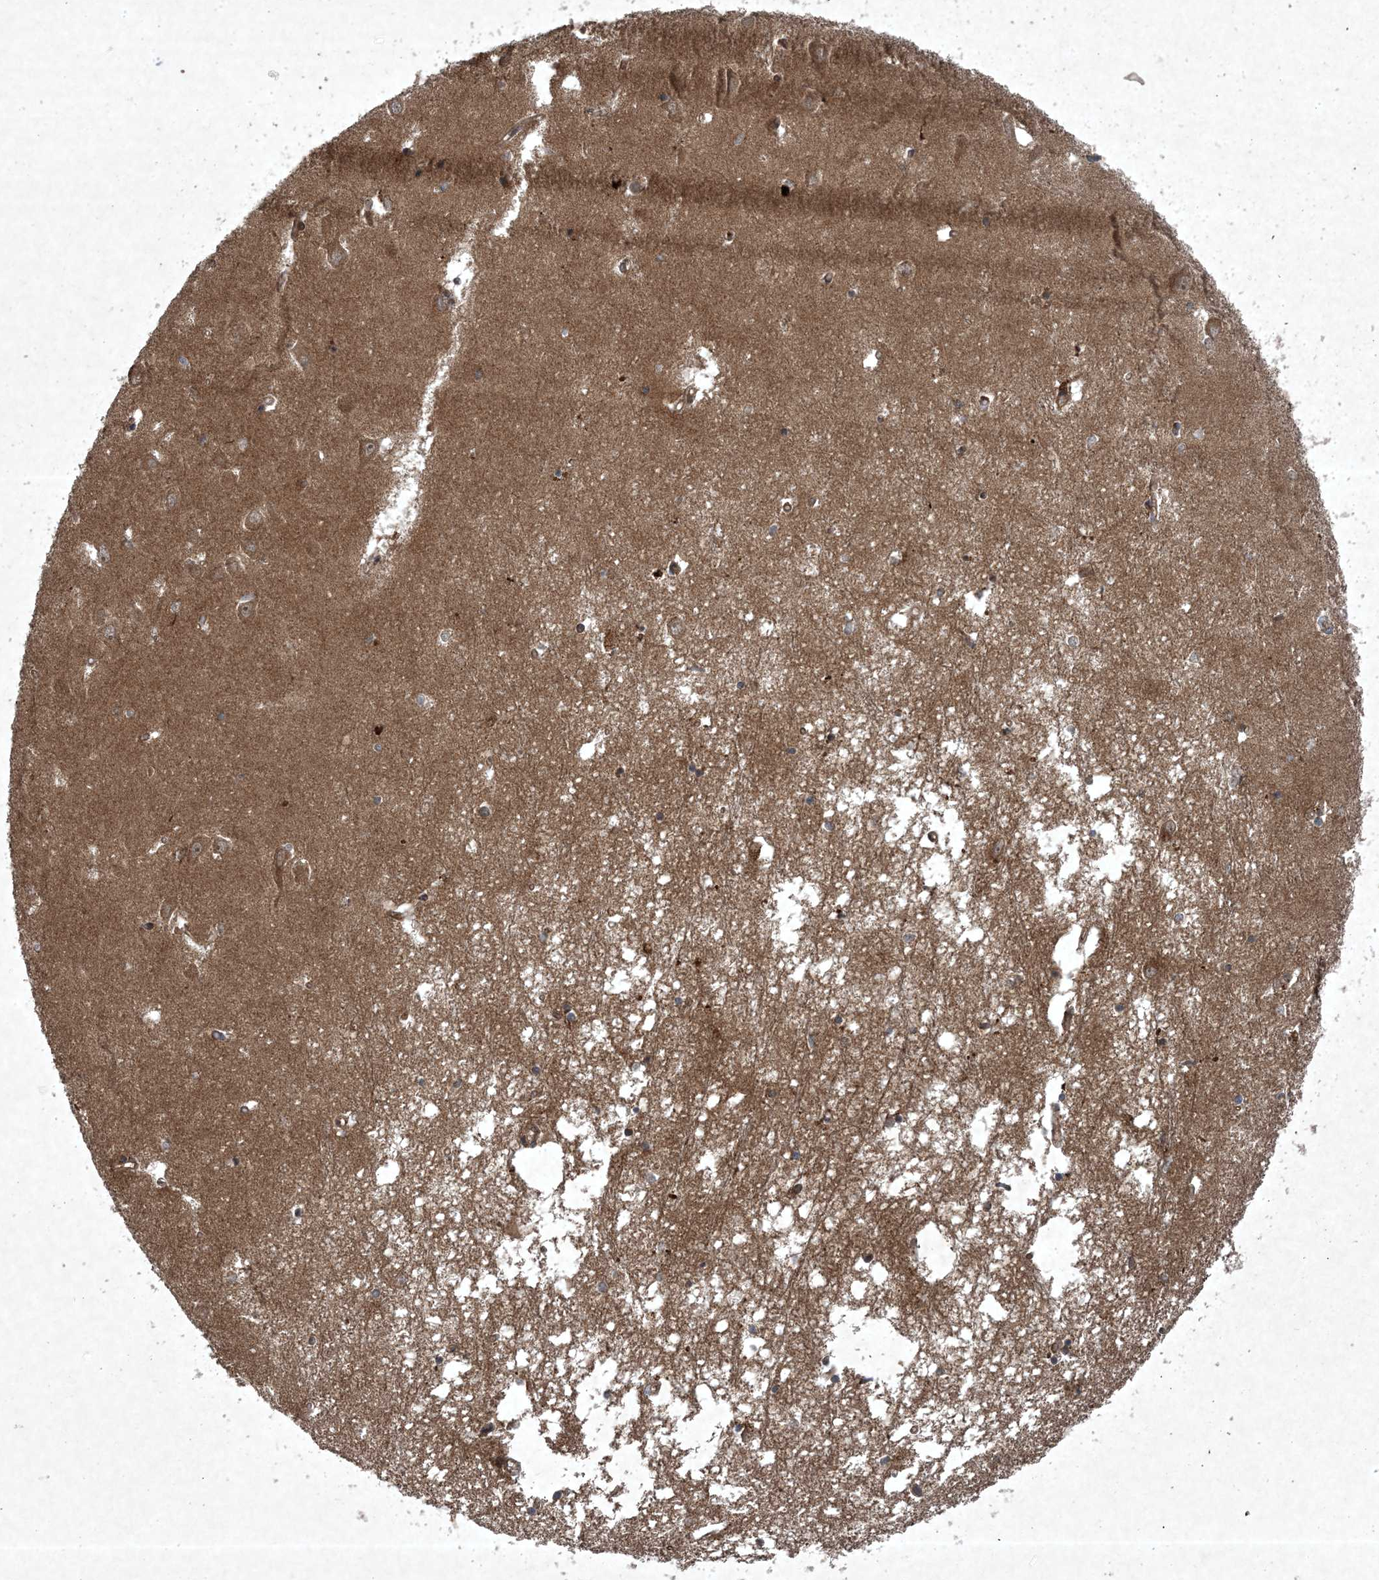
{"staining": {"intensity": "moderate", "quantity": ">75%", "location": "cytoplasmic/membranous"}, "tissue": "hippocampus", "cell_type": "Glial cells", "image_type": "normal", "snomed": [{"axis": "morphology", "description": "Normal tissue, NOS"}, {"axis": "topography", "description": "Hippocampus"}], "caption": "Moderate cytoplasmic/membranous positivity is seen in about >75% of glial cells in unremarkable hippocampus.", "gene": "GNG5", "patient": {"sex": "male", "age": 70}}